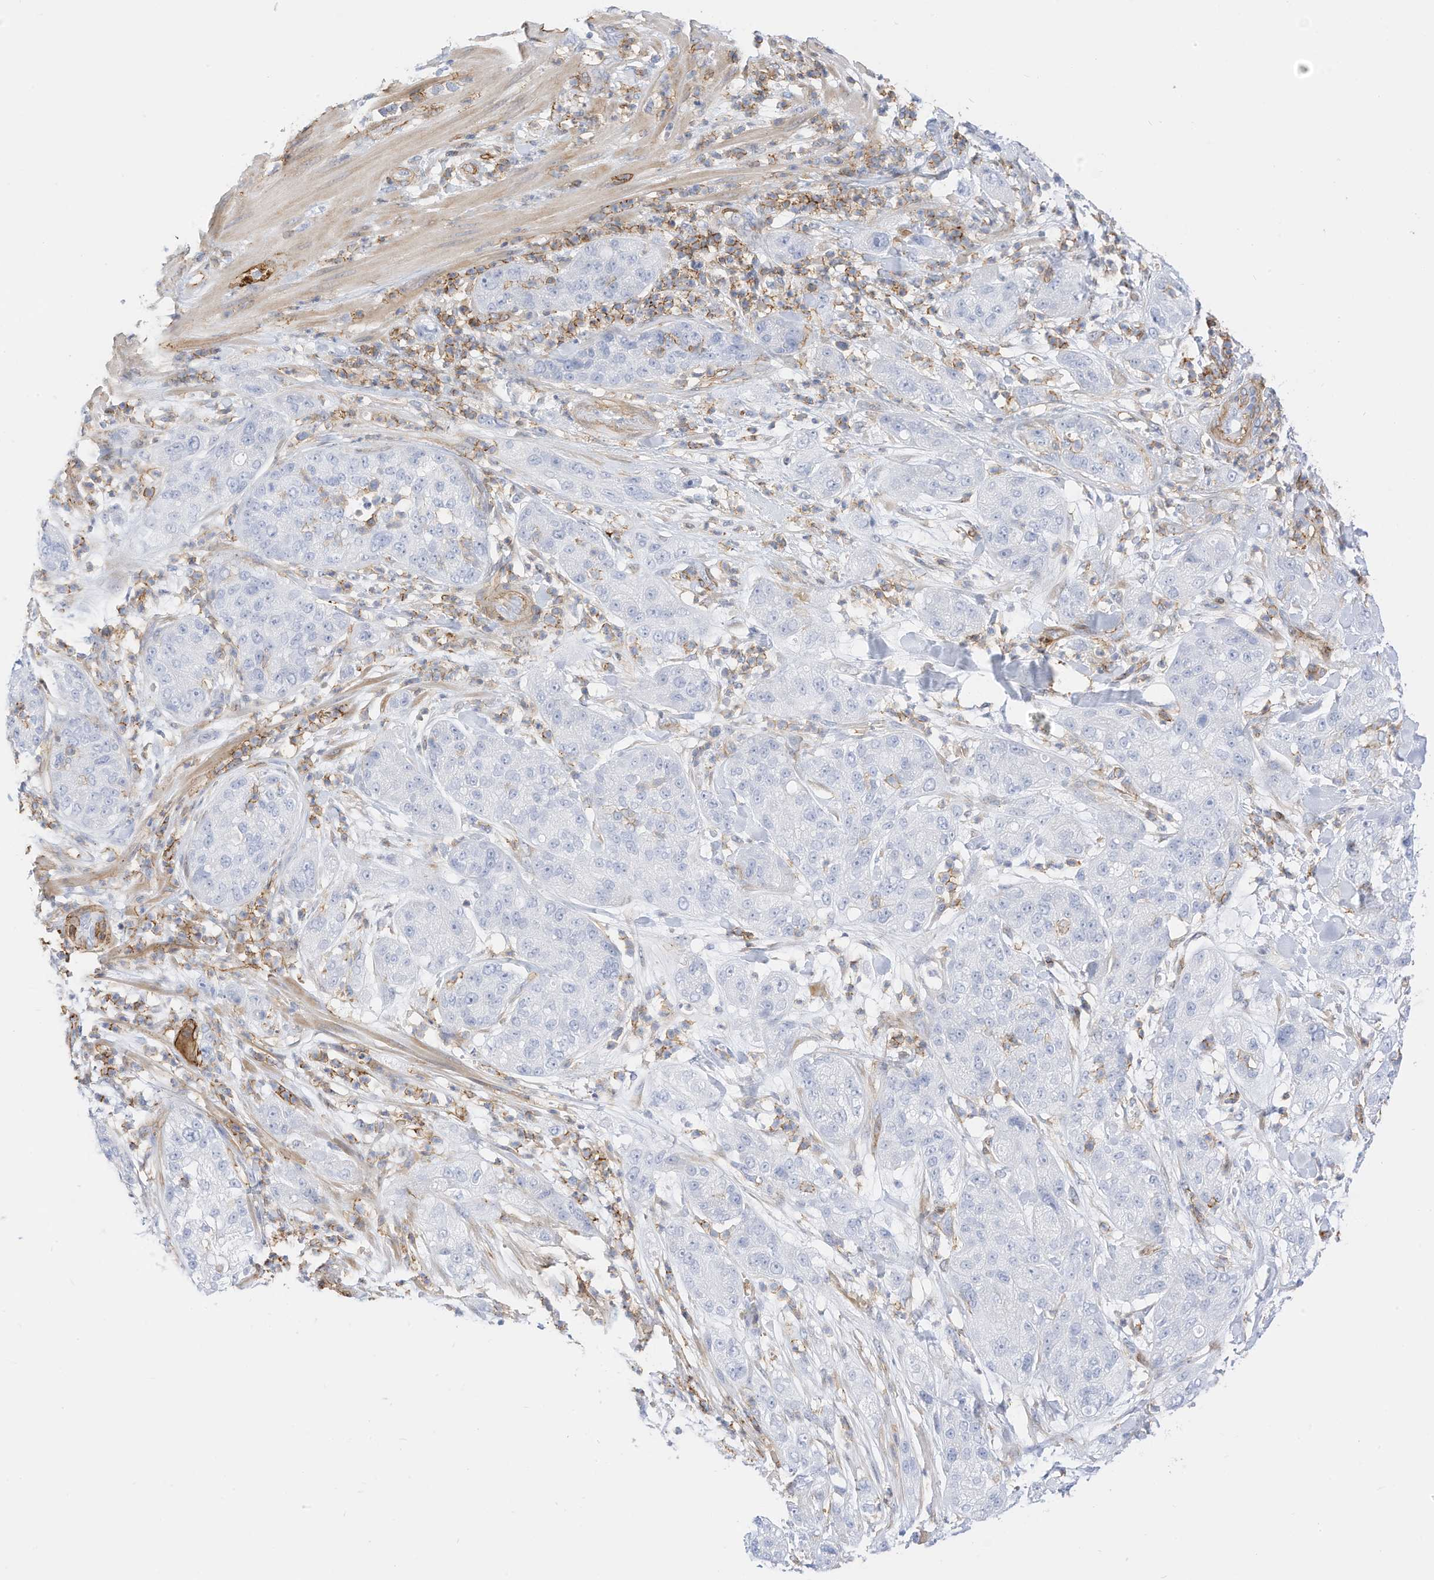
{"staining": {"intensity": "negative", "quantity": "none", "location": "none"}, "tissue": "pancreatic cancer", "cell_type": "Tumor cells", "image_type": "cancer", "snomed": [{"axis": "morphology", "description": "Adenocarcinoma, NOS"}, {"axis": "topography", "description": "Pancreas"}], "caption": "Protein analysis of pancreatic adenocarcinoma shows no significant positivity in tumor cells.", "gene": "TXNDC9", "patient": {"sex": "female", "age": 78}}